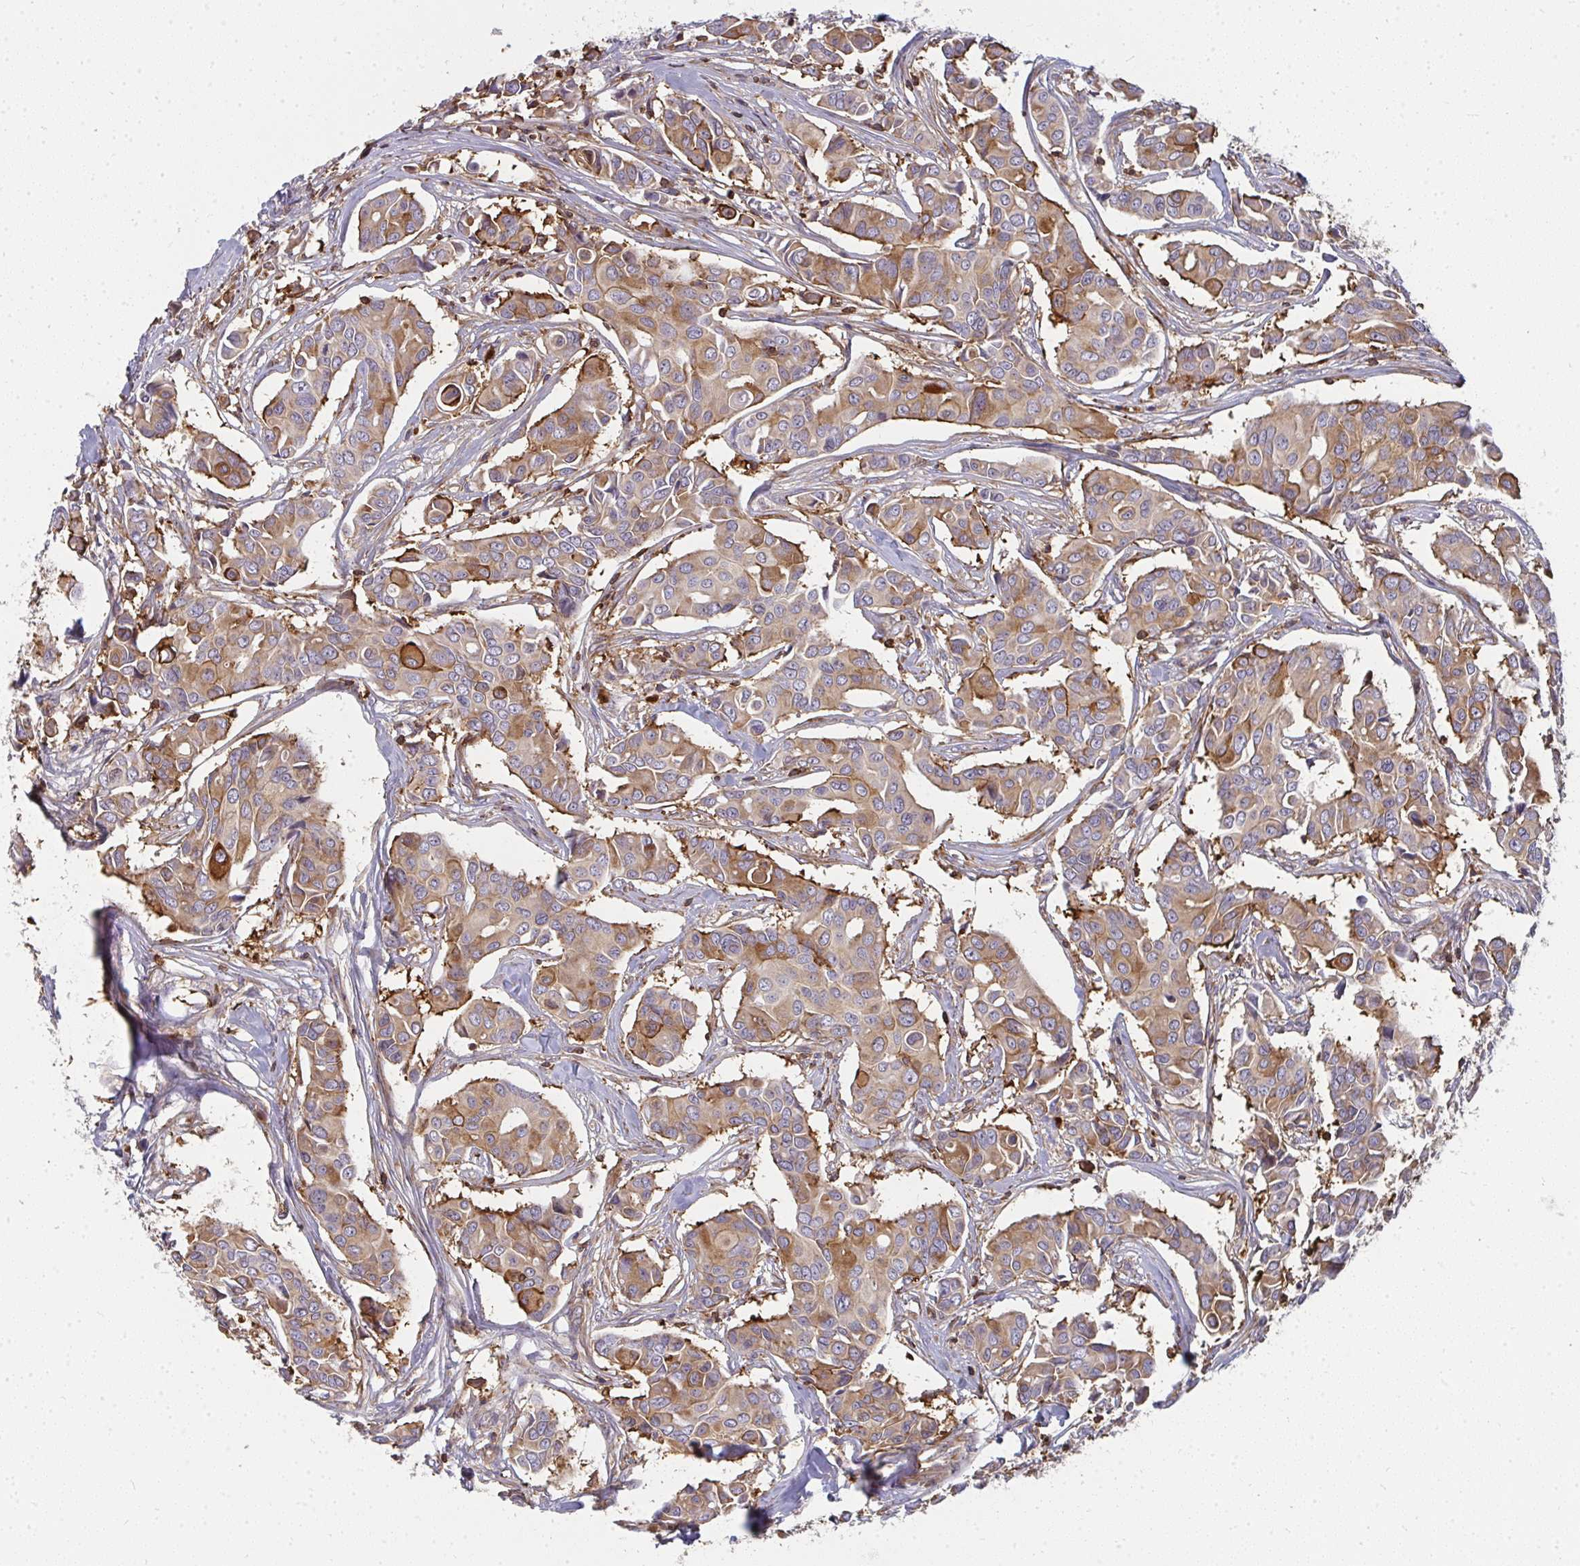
{"staining": {"intensity": "moderate", "quantity": ">75%", "location": "cytoplasmic/membranous"}, "tissue": "breast cancer", "cell_type": "Tumor cells", "image_type": "cancer", "snomed": [{"axis": "morphology", "description": "Duct carcinoma"}, {"axis": "topography", "description": "Breast"}], "caption": "Breast intraductal carcinoma tissue reveals moderate cytoplasmic/membranous positivity in approximately >75% of tumor cells, visualized by immunohistochemistry.", "gene": "CSF3R", "patient": {"sex": "female", "age": 54}}